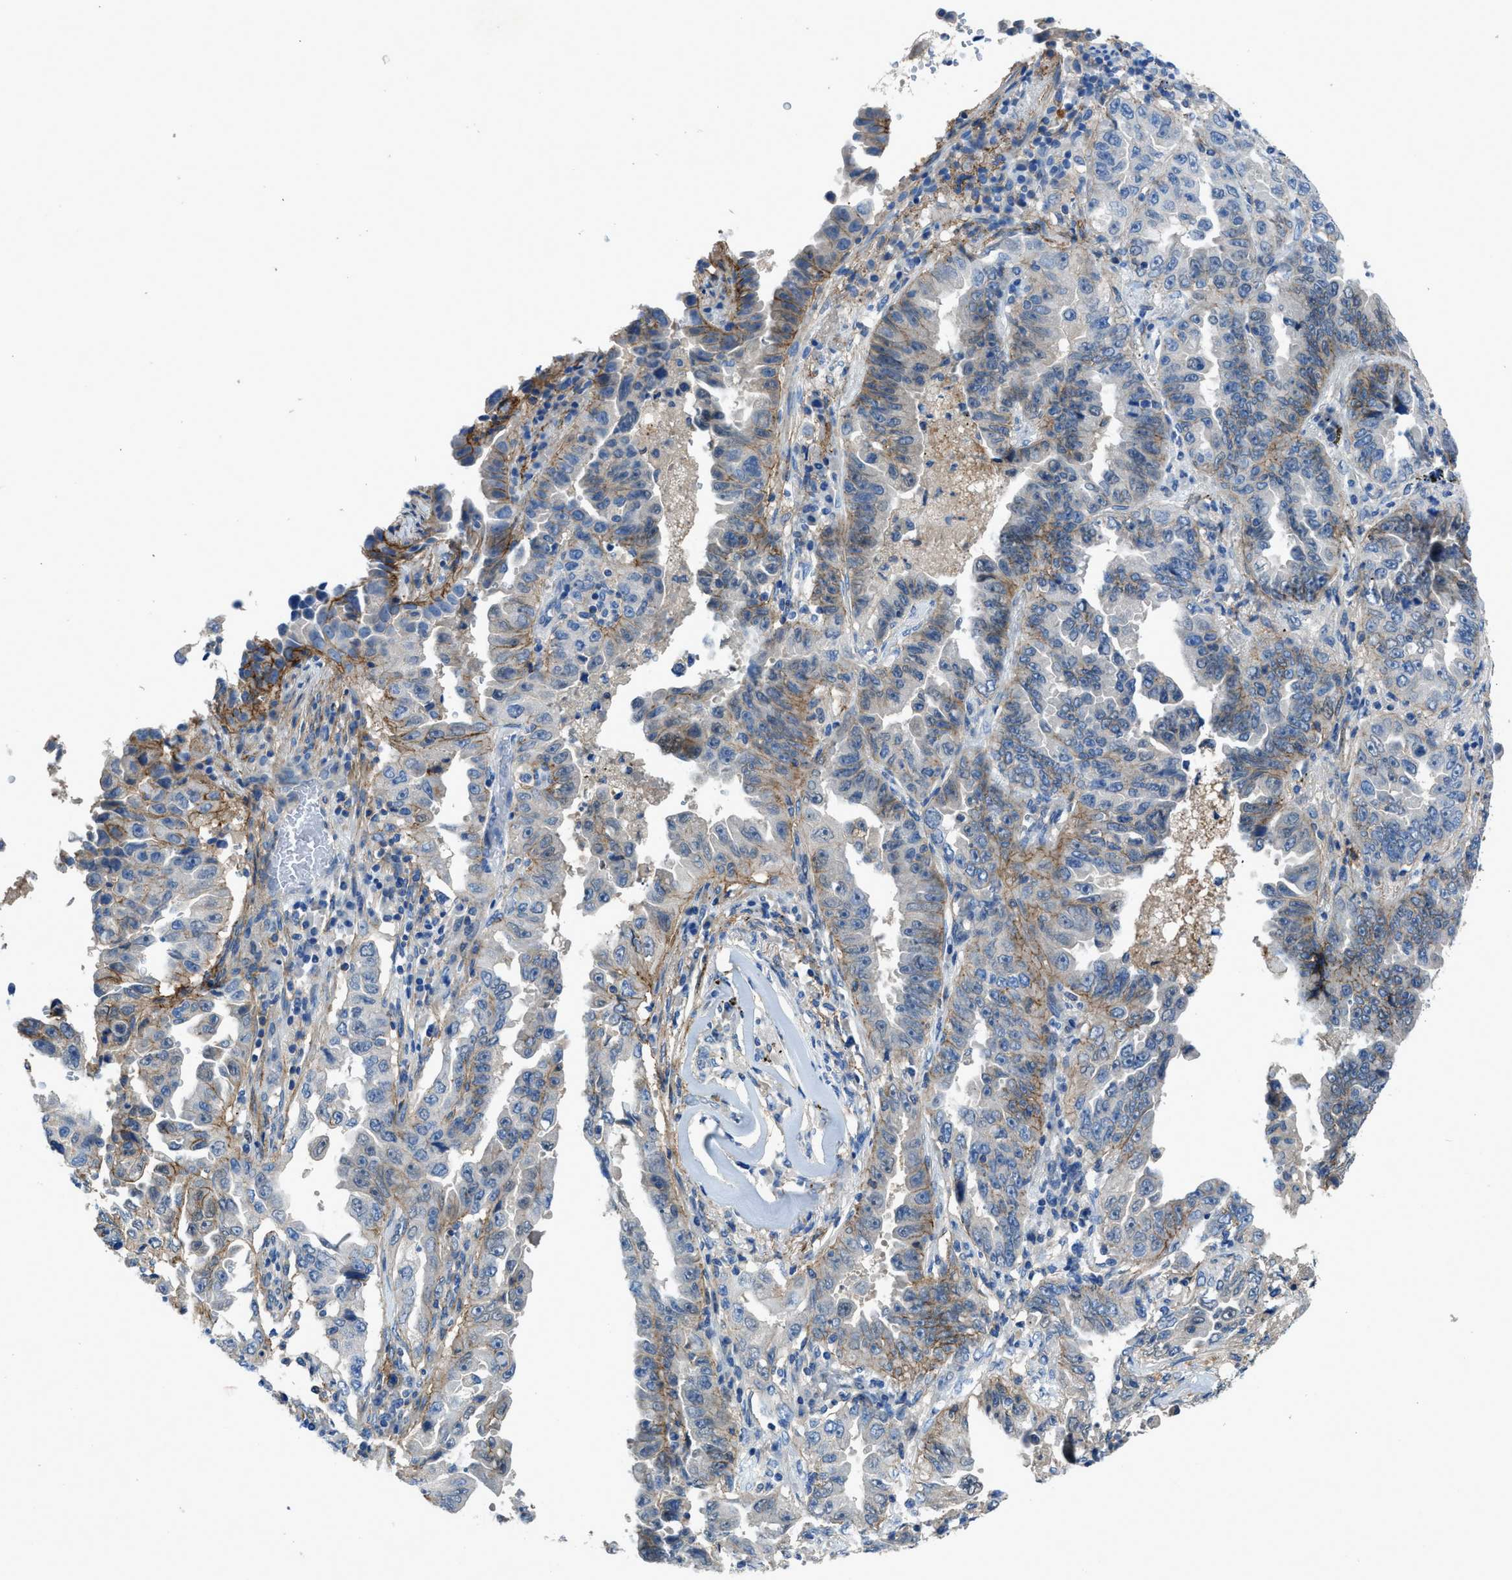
{"staining": {"intensity": "weak", "quantity": "<25%", "location": "cytoplasmic/membranous"}, "tissue": "lung cancer", "cell_type": "Tumor cells", "image_type": "cancer", "snomed": [{"axis": "morphology", "description": "Adenocarcinoma, NOS"}, {"axis": "topography", "description": "Lung"}], "caption": "The photomicrograph shows no staining of tumor cells in lung cancer. (DAB (3,3'-diaminobenzidine) immunohistochemistry (IHC), high magnification).", "gene": "PTGFRN", "patient": {"sex": "female", "age": 51}}